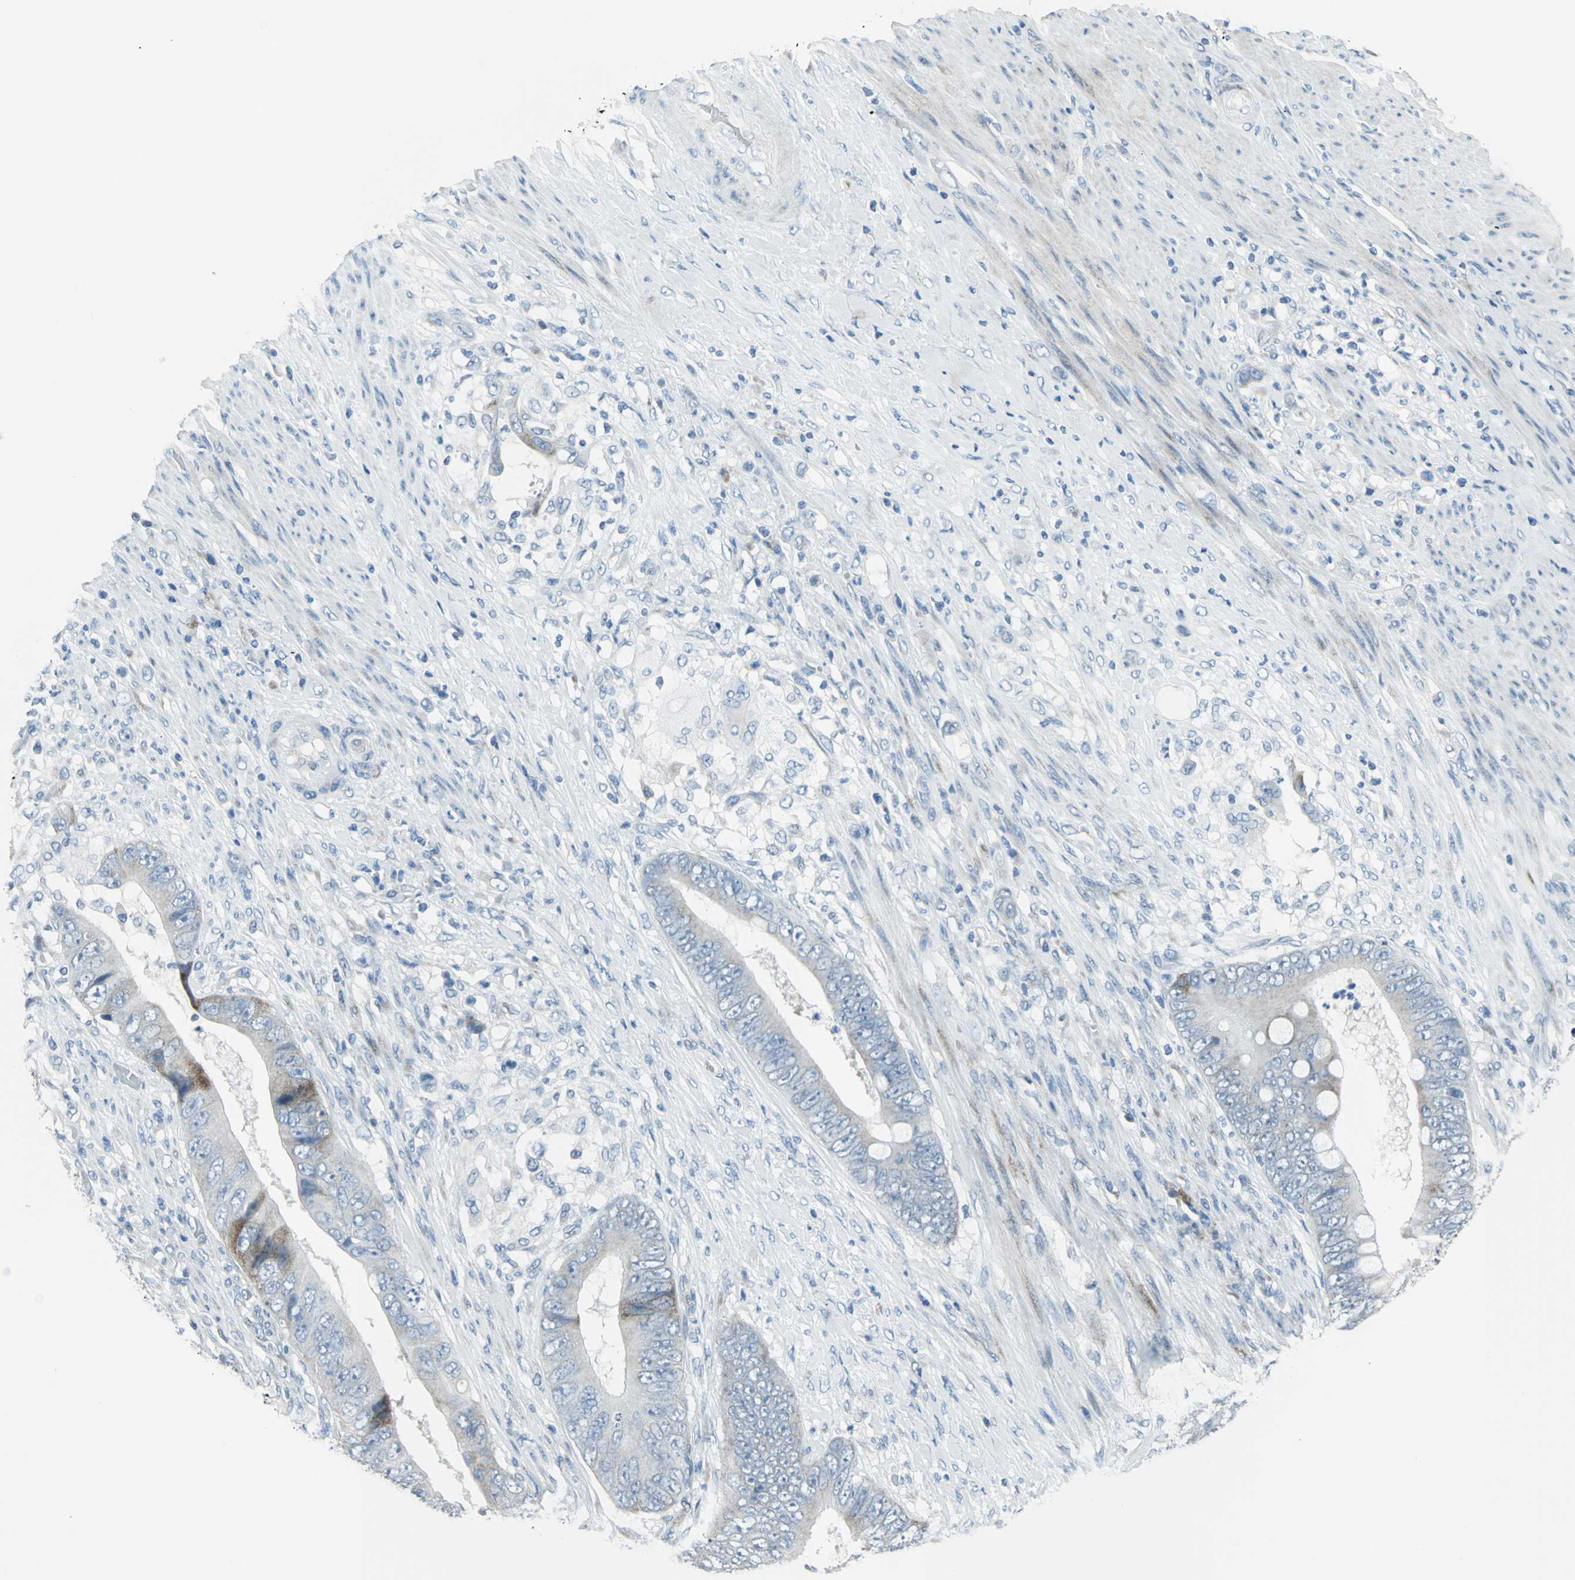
{"staining": {"intensity": "moderate", "quantity": "<25%", "location": "cytoplasmic/membranous"}, "tissue": "colorectal cancer", "cell_type": "Tumor cells", "image_type": "cancer", "snomed": [{"axis": "morphology", "description": "Adenocarcinoma, NOS"}, {"axis": "topography", "description": "Rectum"}], "caption": "Colorectal adenocarcinoma was stained to show a protein in brown. There is low levels of moderate cytoplasmic/membranous staining in approximately <25% of tumor cells.", "gene": "DNAI2", "patient": {"sex": "female", "age": 77}}